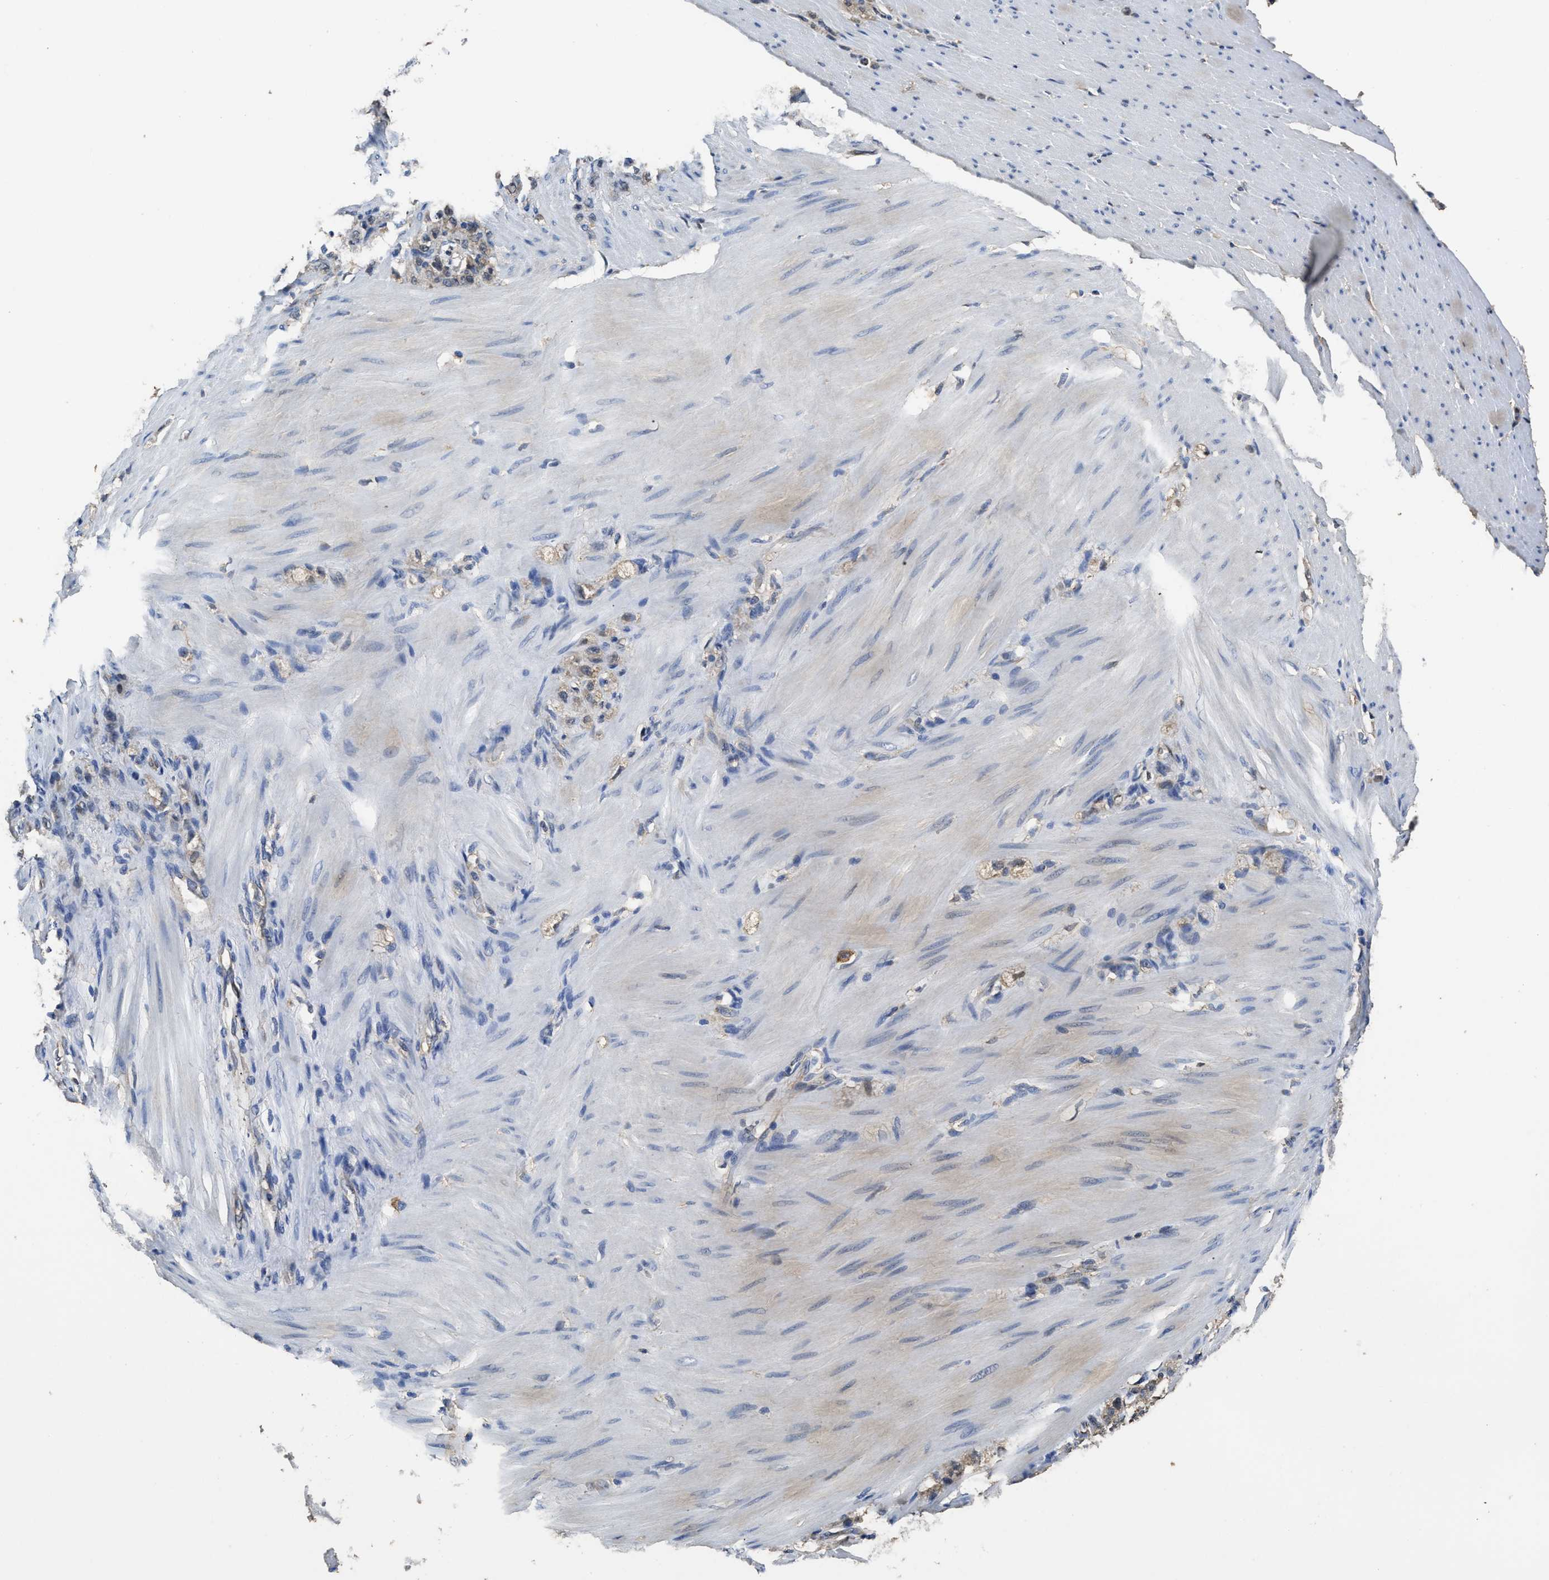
{"staining": {"intensity": "negative", "quantity": "none", "location": "none"}, "tissue": "stomach cancer", "cell_type": "Tumor cells", "image_type": "cancer", "snomed": [{"axis": "morphology", "description": "Adenocarcinoma, NOS"}, {"axis": "topography", "description": "Stomach"}], "caption": "An immunohistochemistry (IHC) image of stomach cancer (adenocarcinoma) is shown. There is no staining in tumor cells of stomach cancer (adenocarcinoma).", "gene": "YWHAE", "patient": {"sex": "male", "age": 82}}